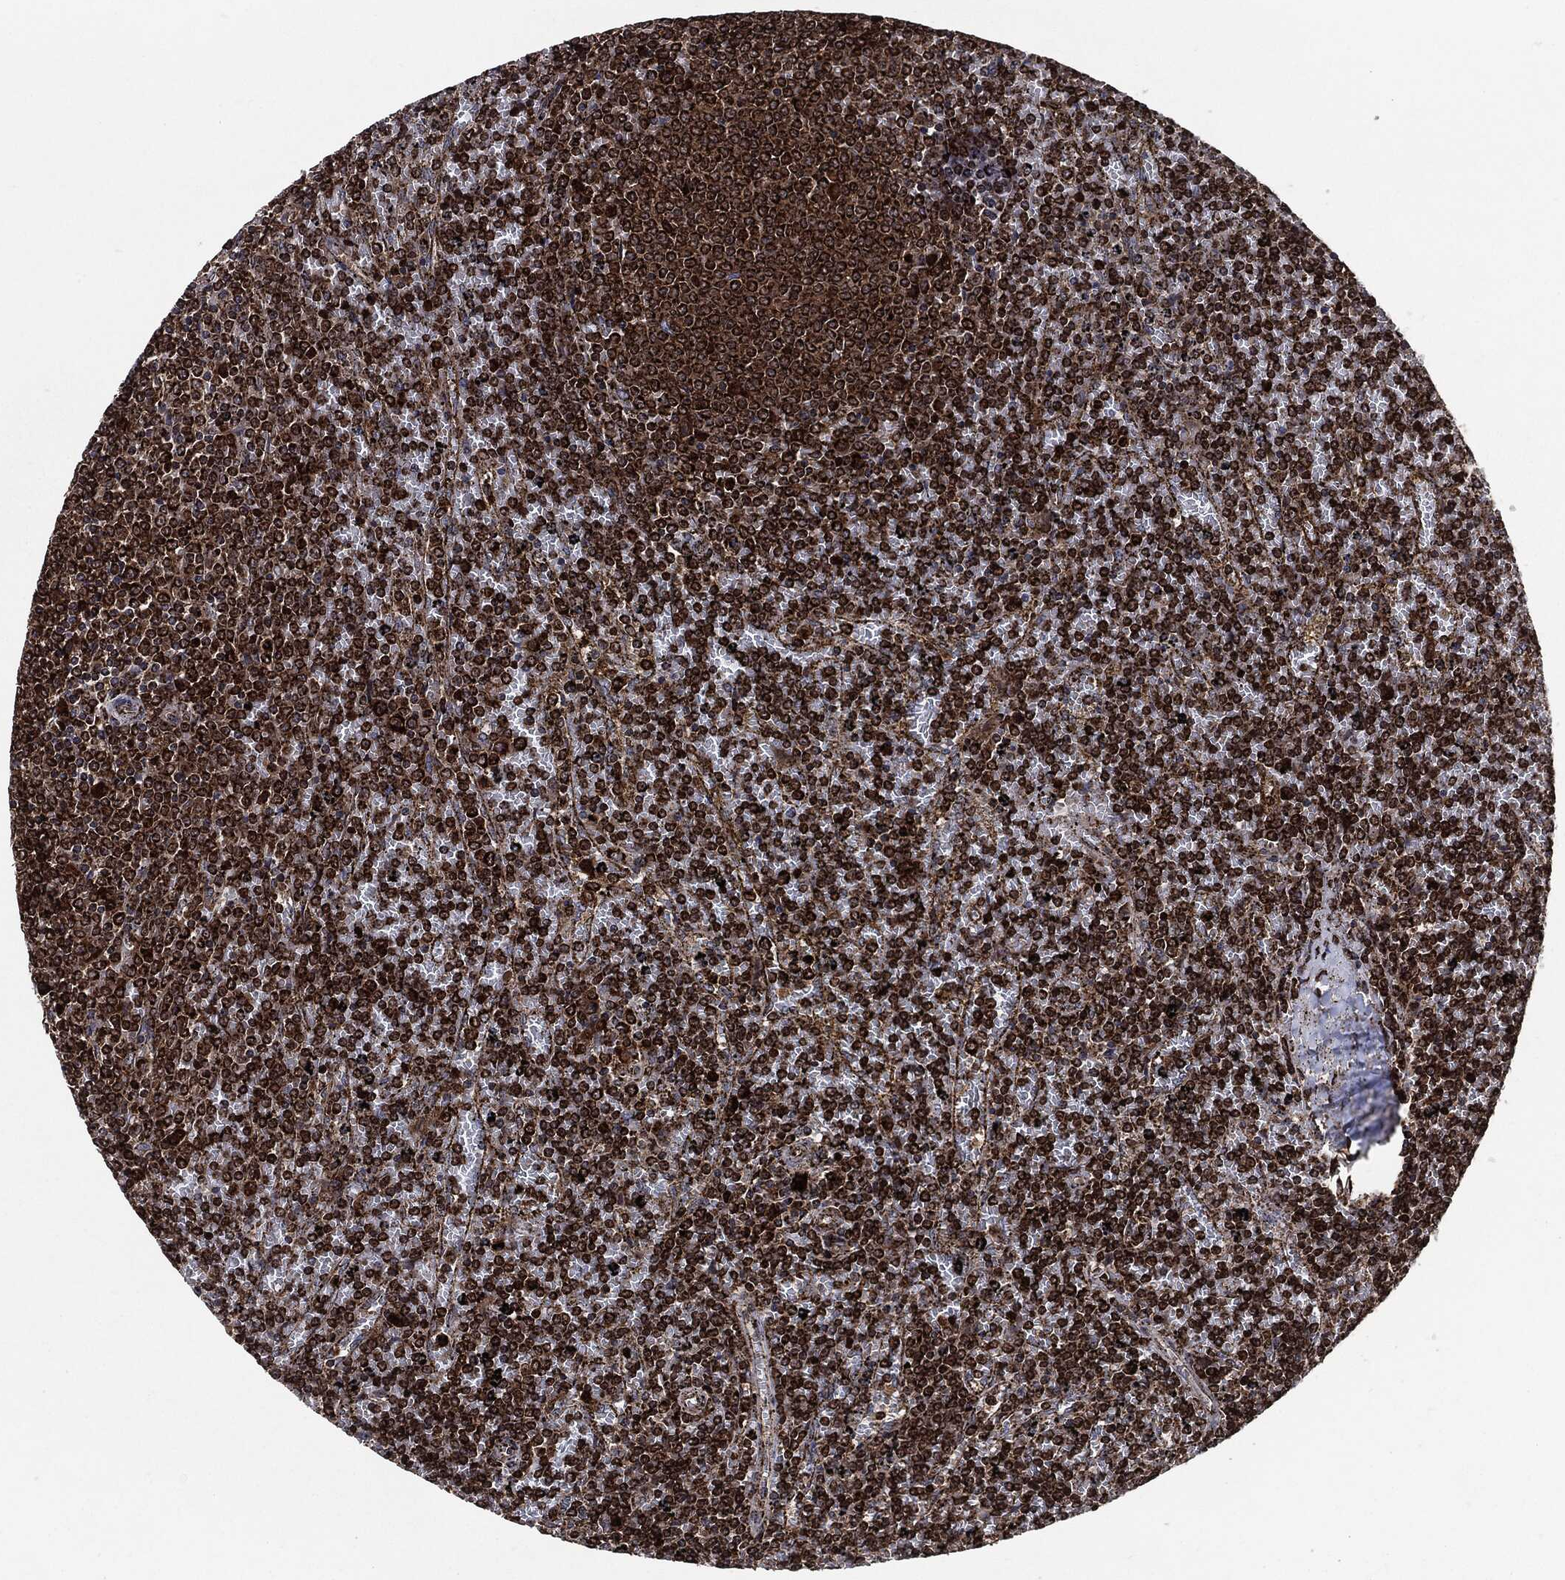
{"staining": {"intensity": "strong", "quantity": ">75%", "location": "cytoplasmic/membranous"}, "tissue": "lymphoma", "cell_type": "Tumor cells", "image_type": "cancer", "snomed": [{"axis": "morphology", "description": "Malignant lymphoma, non-Hodgkin's type, Low grade"}, {"axis": "topography", "description": "Spleen"}], "caption": "IHC (DAB (3,3'-diaminobenzidine)) staining of lymphoma shows strong cytoplasmic/membranous protein expression in approximately >75% of tumor cells.", "gene": "FH", "patient": {"sex": "female", "age": 77}}